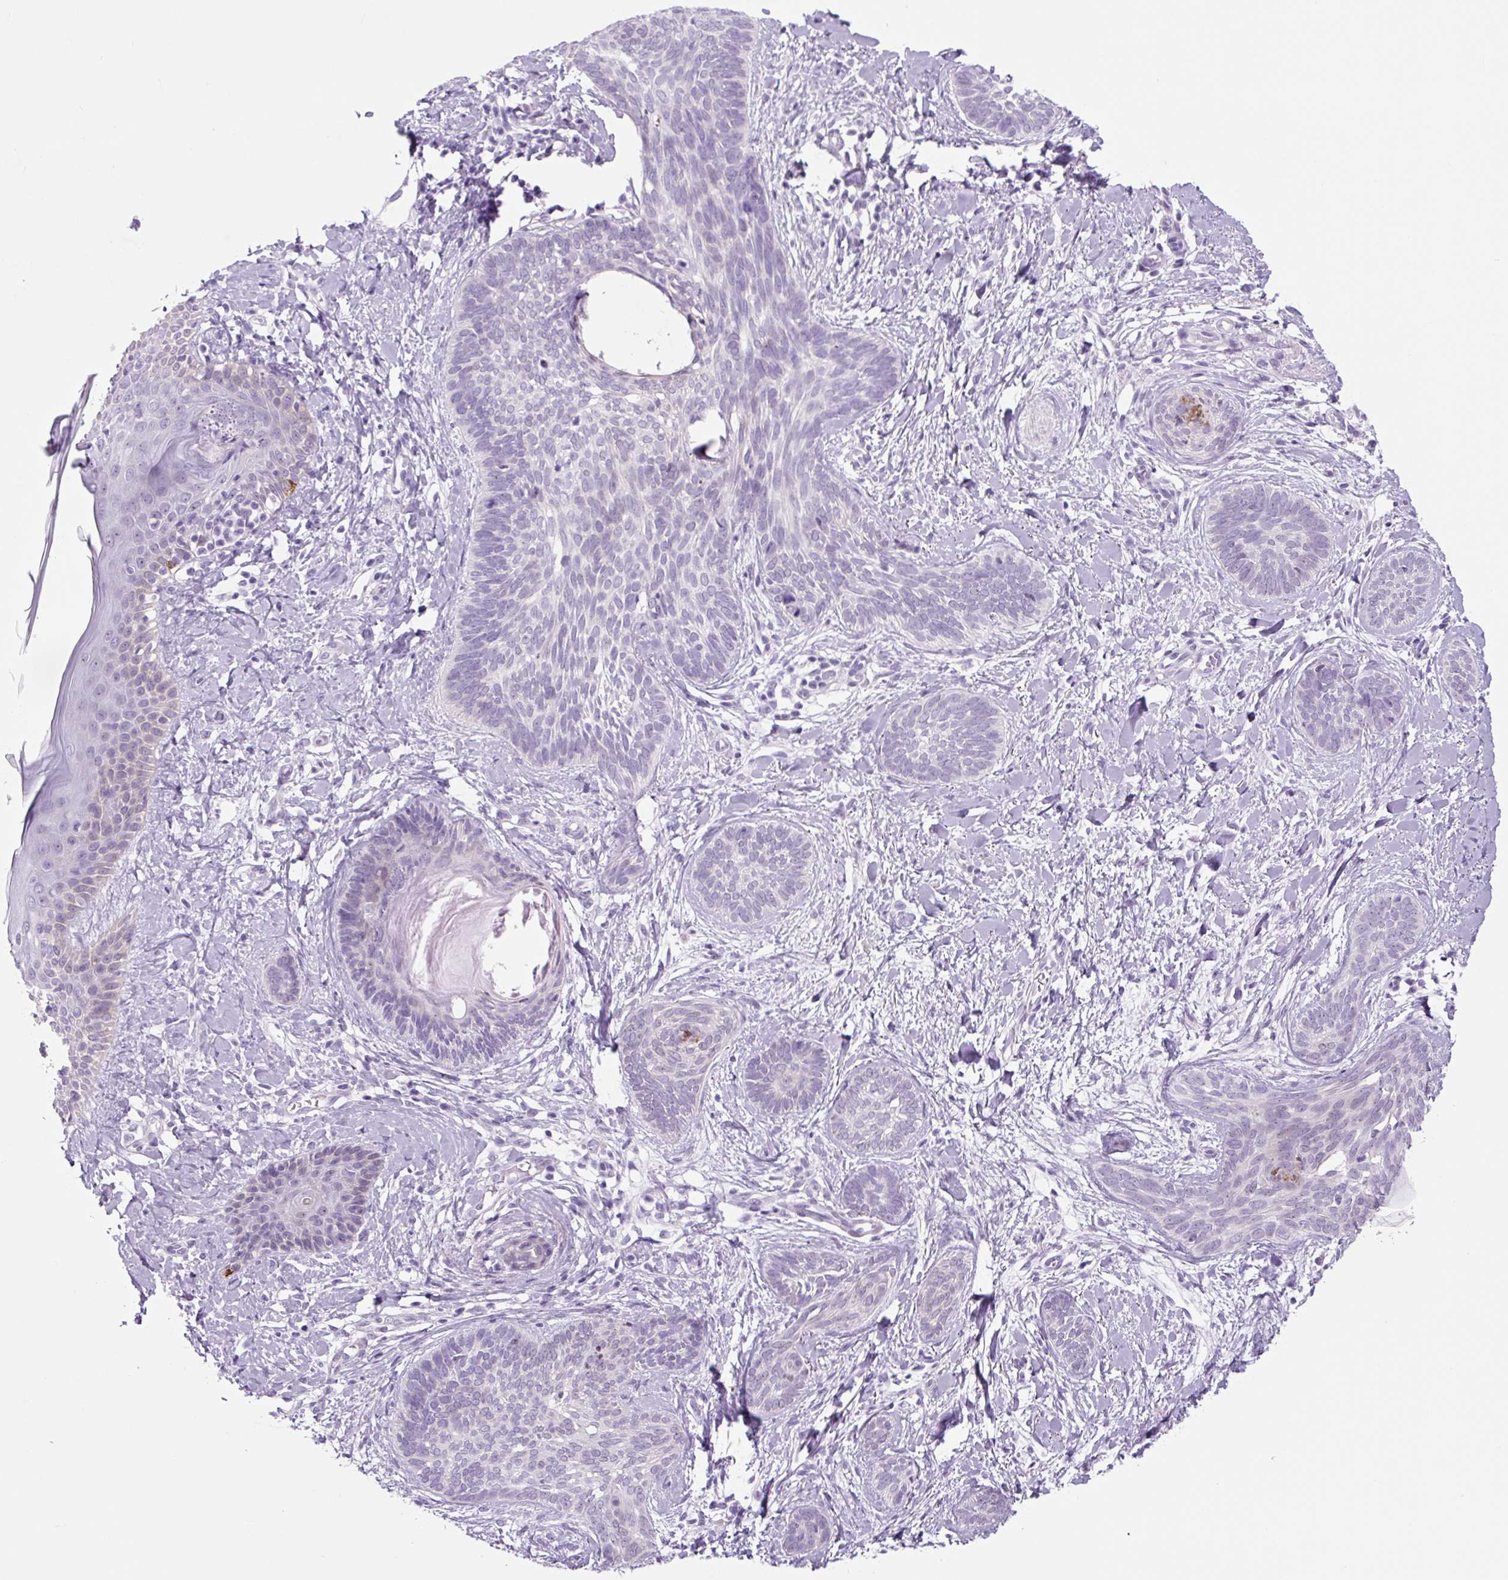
{"staining": {"intensity": "negative", "quantity": "none", "location": "none"}, "tissue": "skin cancer", "cell_type": "Tumor cells", "image_type": "cancer", "snomed": [{"axis": "morphology", "description": "Basal cell carcinoma"}, {"axis": "topography", "description": "Skin"}], "caption": "Tumor cells are negative for brown protein staining in skin basal cell carcinoma. The staining is performed using DAB (3,3'-diaminobenzidine) brown chromogen with nuclei counter-stained in using hematoxylin.", "gene": "RRS1", "patient": {"sex": "female", "age": 81}}